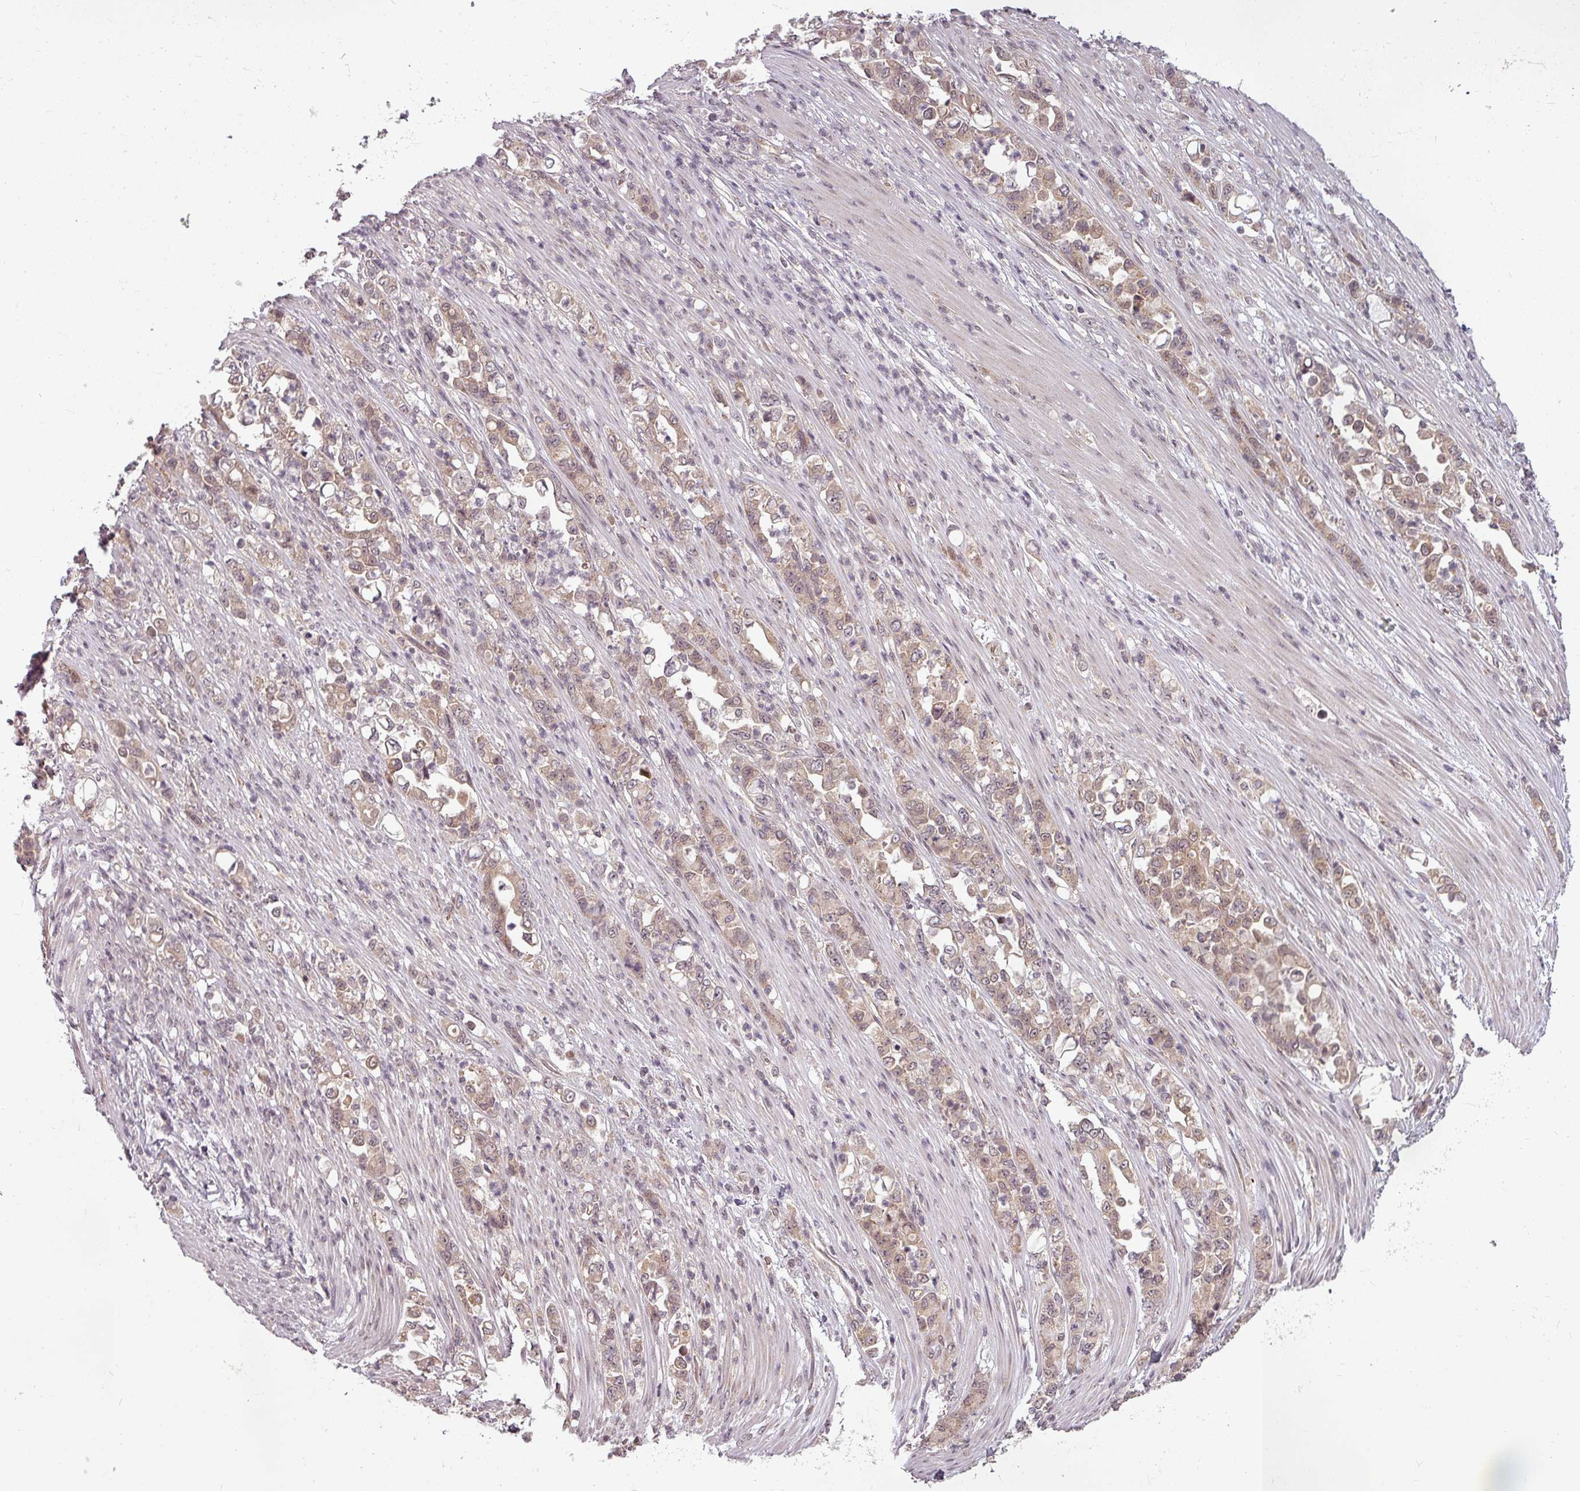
{"staining": {"intensity": "moderate", "quantity": ">75%", "location": "cytoplasmic/membranous"}, "tissue": "stomach cancer", "cell_type": "Tumor cells", "image_type": "cancer", "snomed": [{"axis": "morphology", "description": "Normal tissue, NOS"}, {"axis": "morphology", "description": "Adenocarcinoma, NOS"}, {"axis": "topography", "description": "Stomach"}], "caption": "A high-resolution histopathology image shows immunohistochemistry staining of stomach adenocarcinoma, which demonstrates moderate cytoplasmic/membranous expression in approximately >75% of tumor cells.", "gene": "CLIC1", "patient": {"sex": "female", "age": 79}}